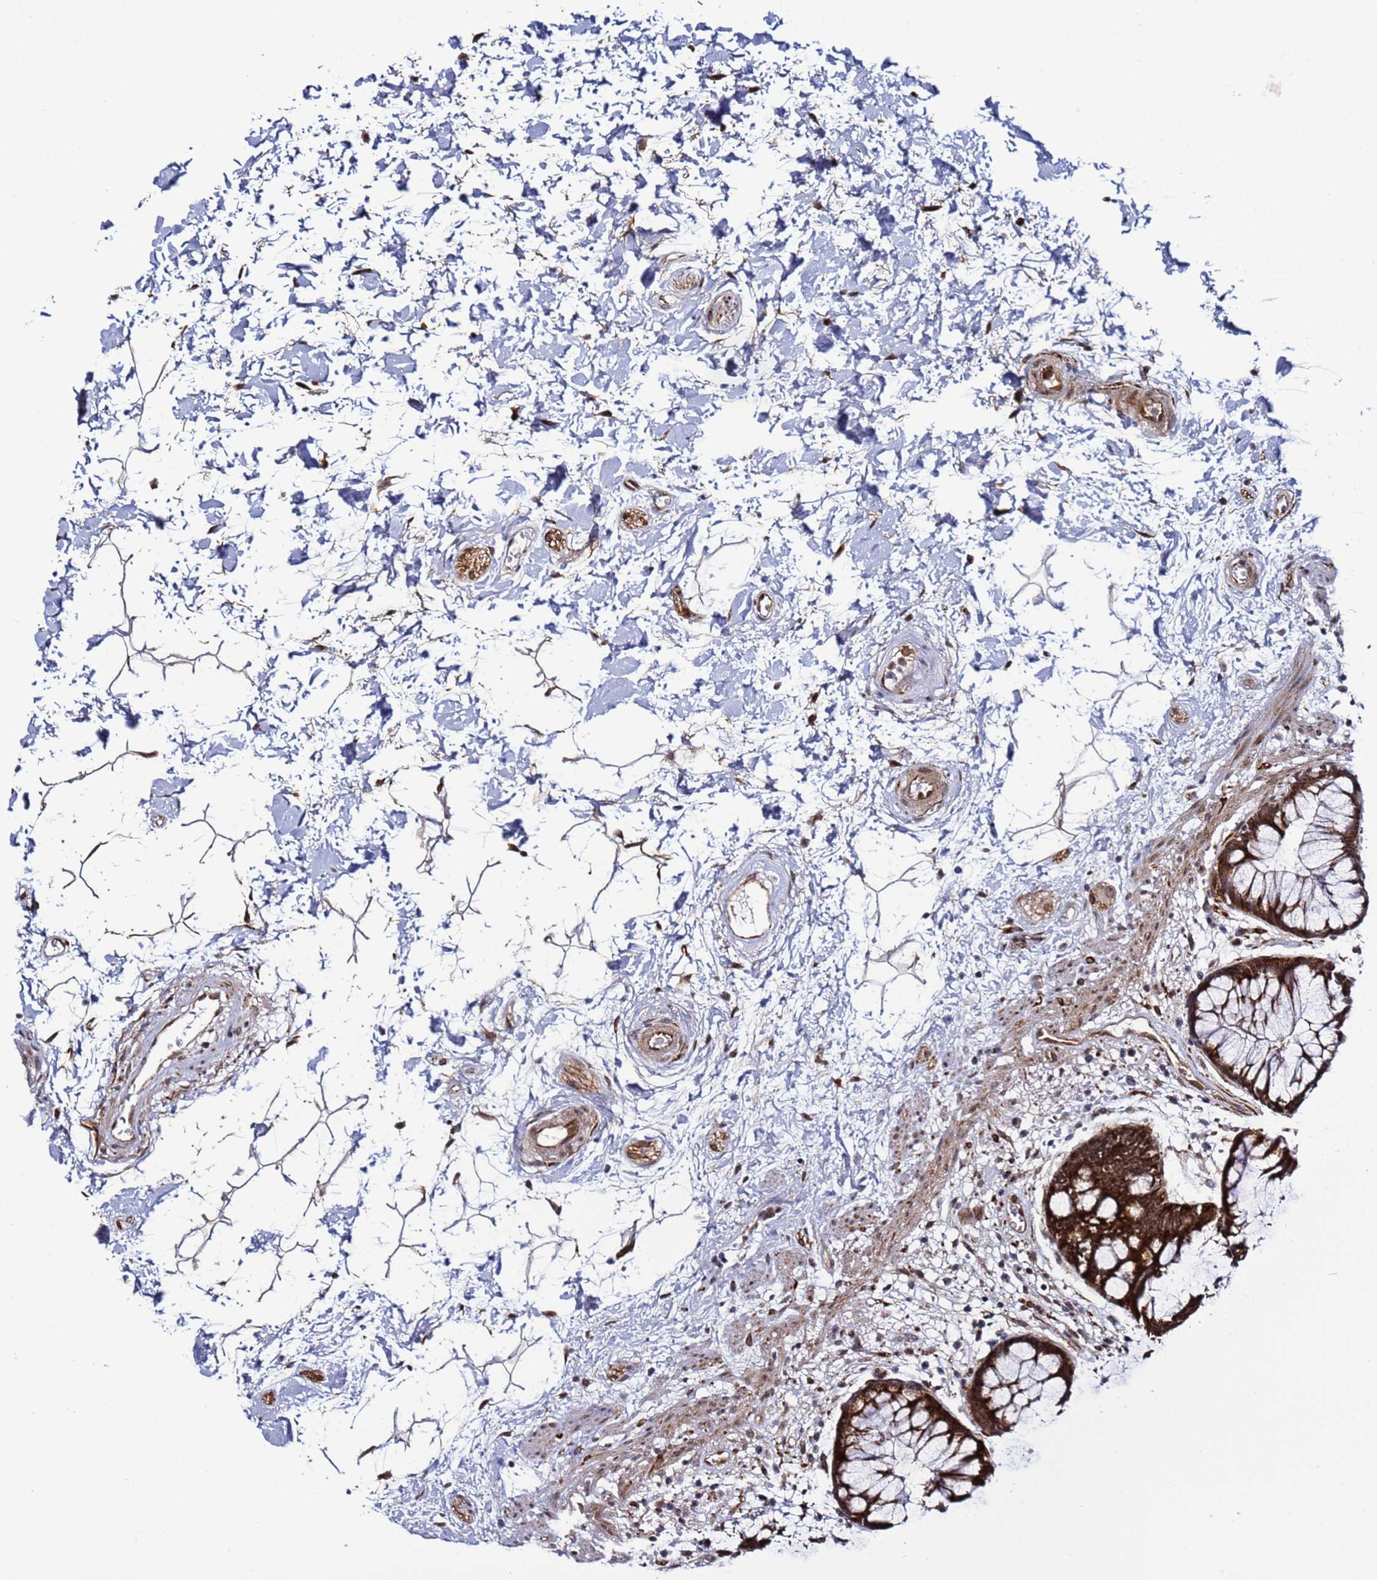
{"staining": {"intensity": "strong", "quantity": ">75%", "location": "cytoplasmic/membranous,nuclear"}, "tissue": "rectum", "cell_type": "Glandular cells", "image_type": "normal", "snomed": [{"axis": "morphology", "description": "Normal tissue, NOS"}, {"axis": "topography", "description": "Rectum"}], "caption": "An image of rectum stained for a protein displays strong cytoplasmic/membranous,nuclear brown staining in glandular cells.", "gene": "POLR2D", "patient": {"sex": "male", "age": 51}}